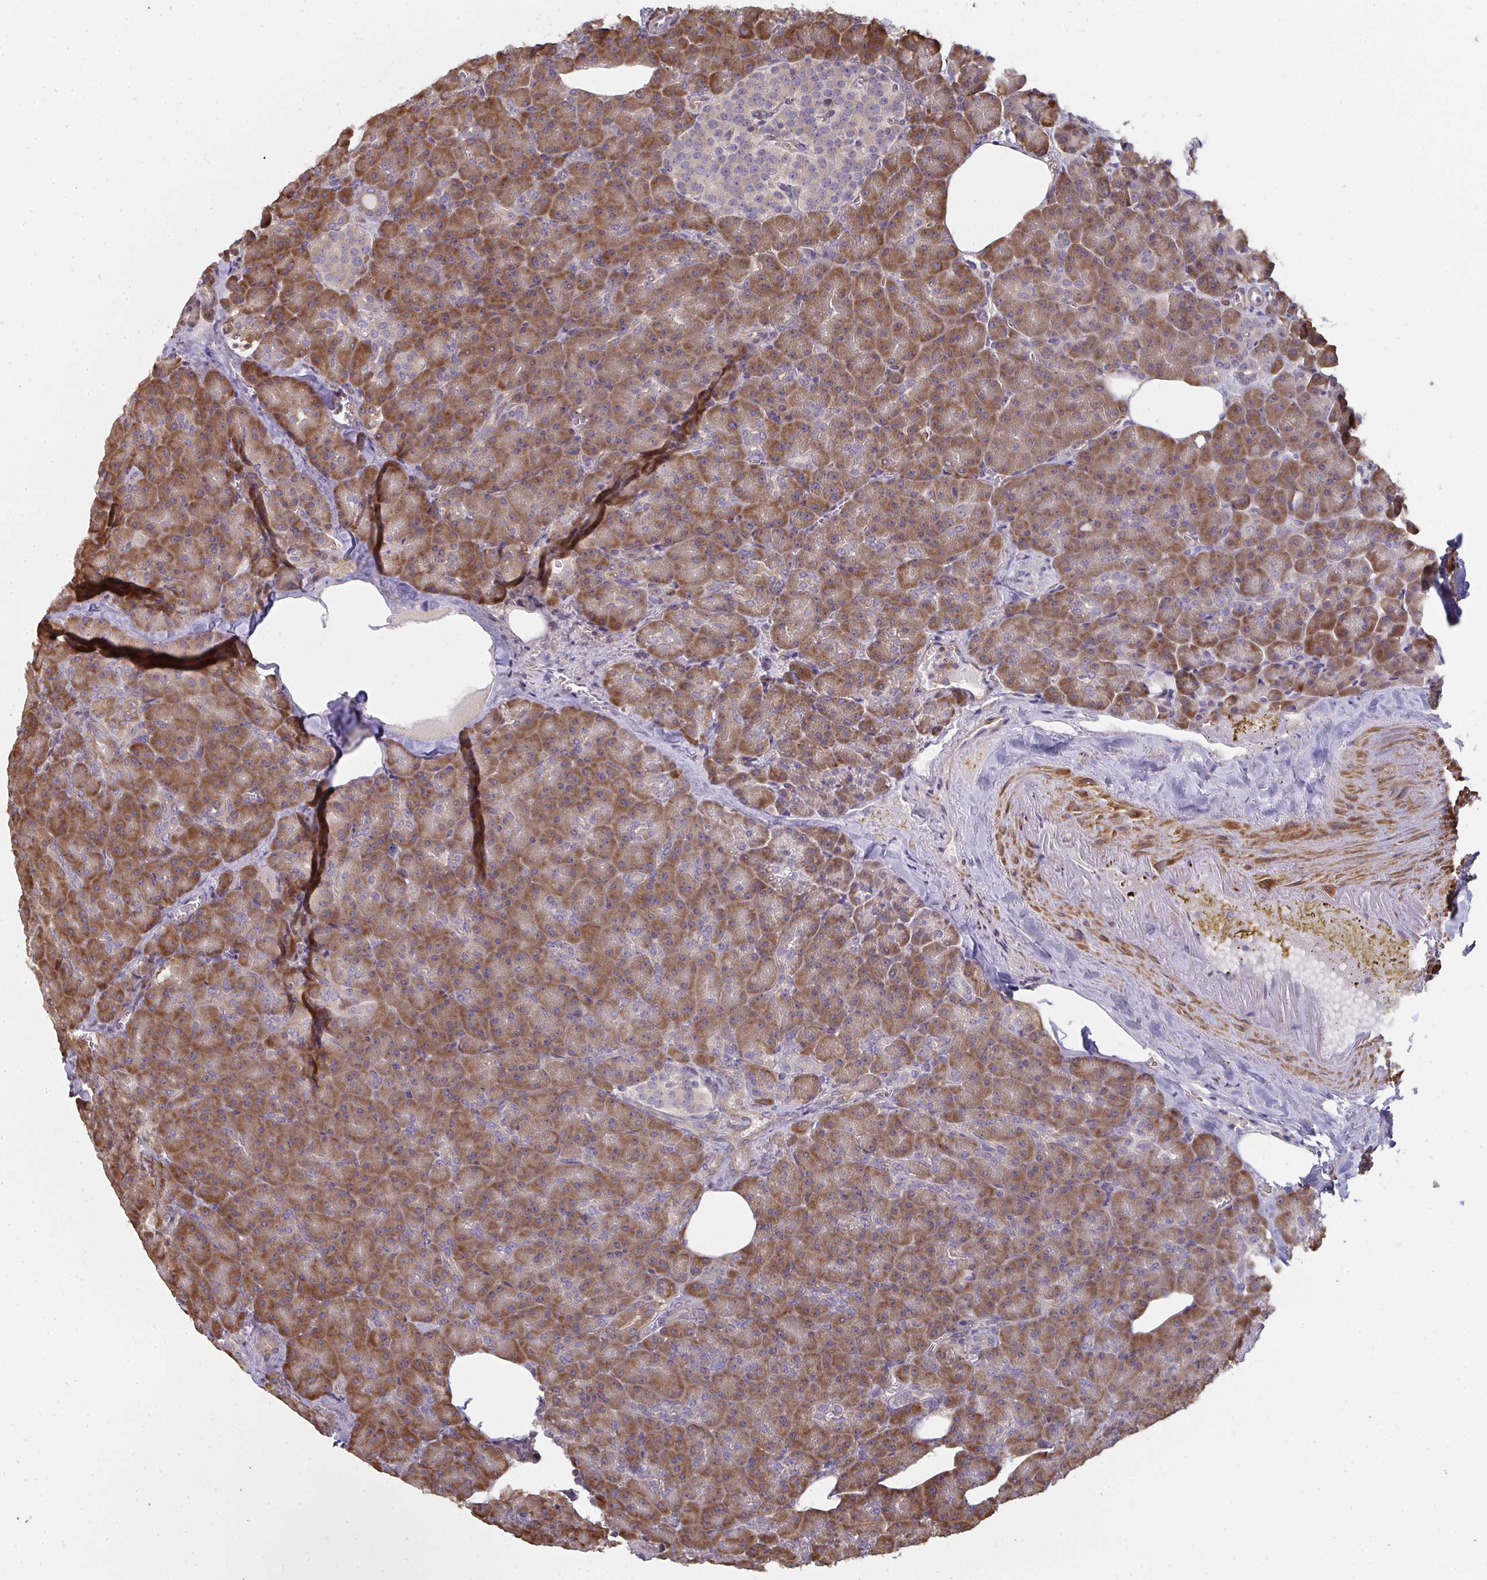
{"staining": {"intensity": "moderate", "quantity": ">75%", "location": "cytoplasmic/membranous"}, "tissue": "pancreas", "cell_type": "Exocrine glandular cells", "image_type": "normal", "snomed": [{"axis": "morphology", "description": "Normal tissue, NOS"}, {"axis": "topography", "description": "Pancreas"}], "caption": "Moderate cytoplasmic/membranous positivity is identified in approximately >75% of exocrine glandular cells in unremarkable pancreas. Nuclei are stained in blue.", "gene": "ZFYVE28", "patient": {"sex": "female", "age": 74}}